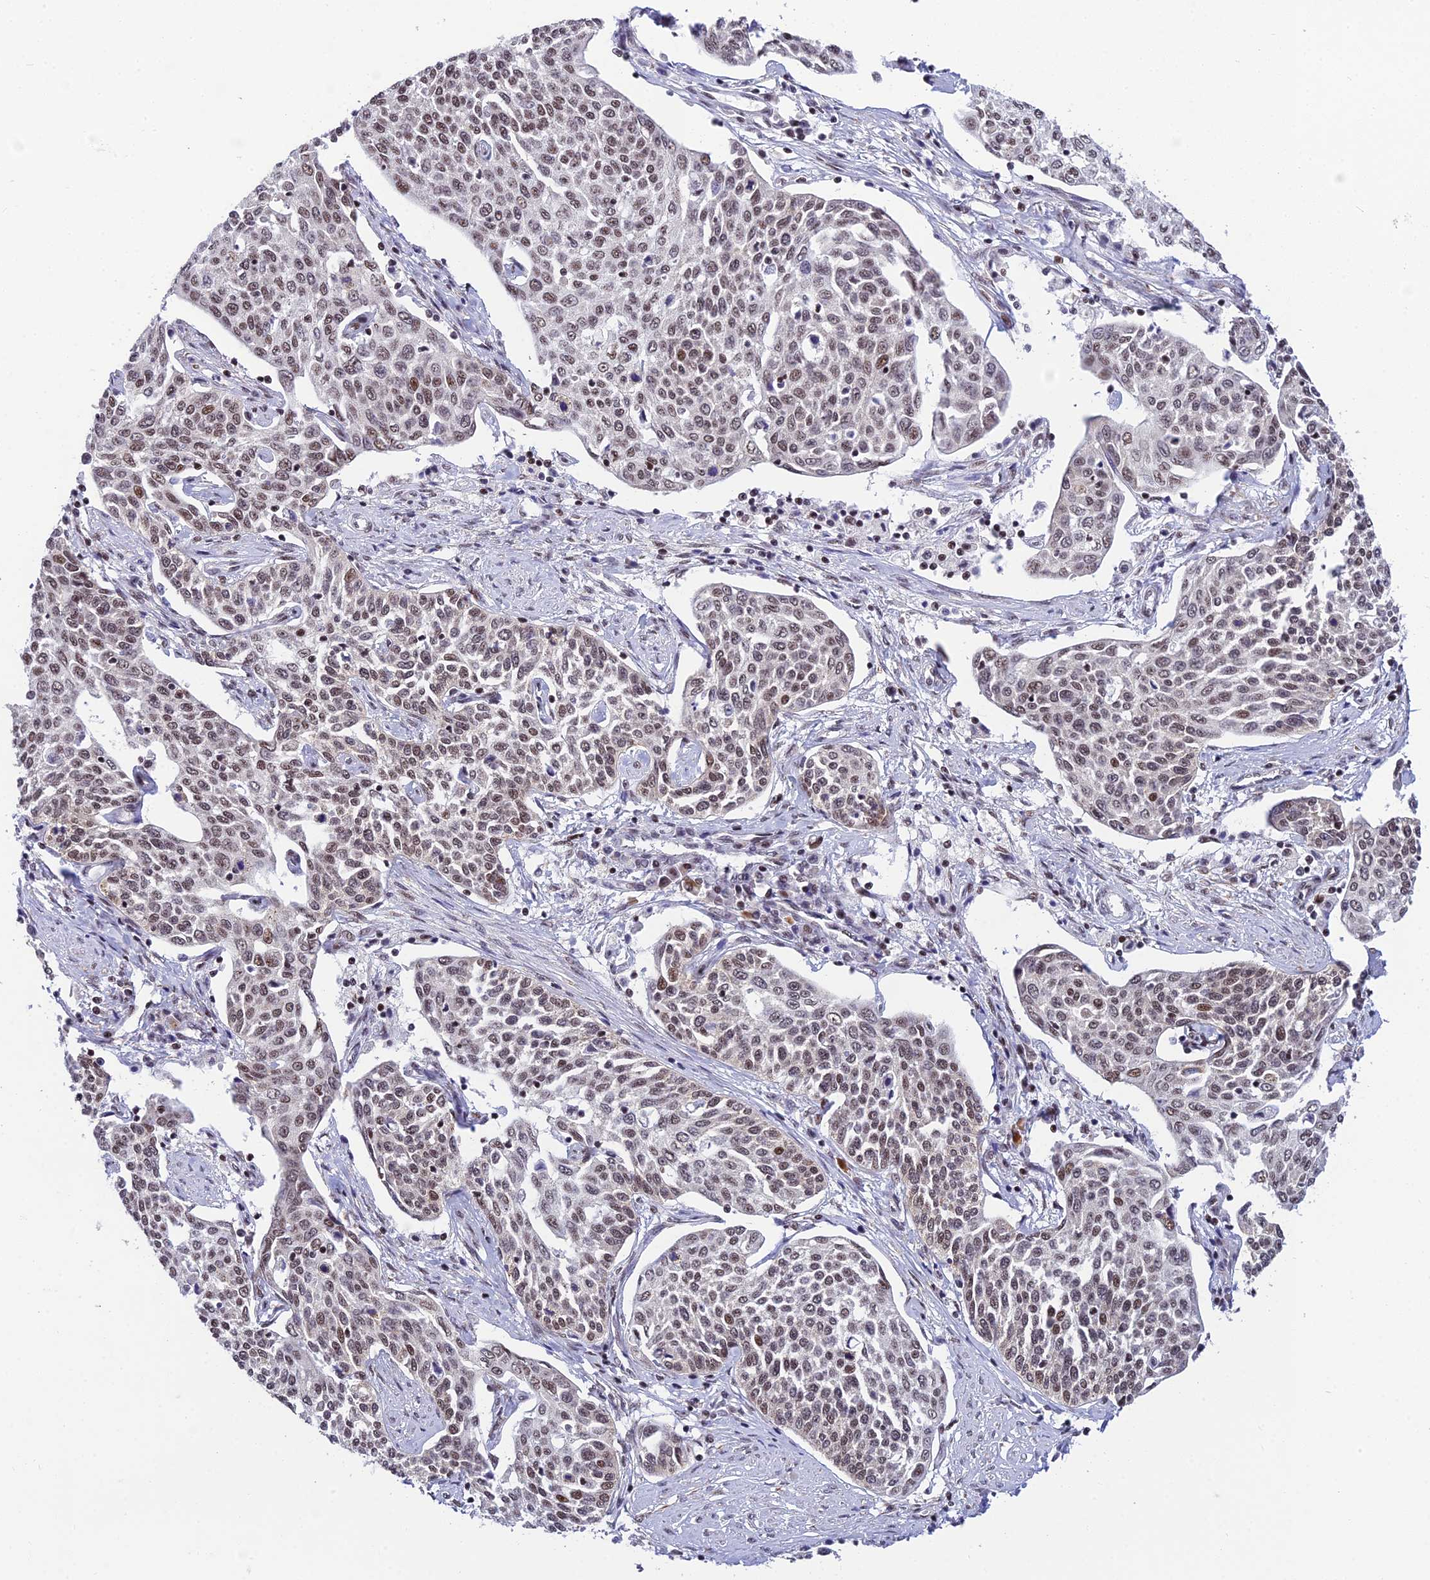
{"staining": {"intensity": "weak", "quantity": ">75%", "location": "nuclear"}, "tissue": "cervical cancer", "cell_type": "Tumor cells", "image_type": "cancer", "snomed": [{"axis": "morphology", "description": "Squamous cell carcinoma, NOS"}, {"axis": "topography", "description": "Cervix"}], "caption": "Immunohistochemical staining of cervical cancer shows low levels of weak nuclear protein expression in approximately >75% of tumor cells. (DAB IHC, brown staining for protein, blue staining for nuclei).", "gene": "USP22", "patient": {"sex": "female", "age": 34}}